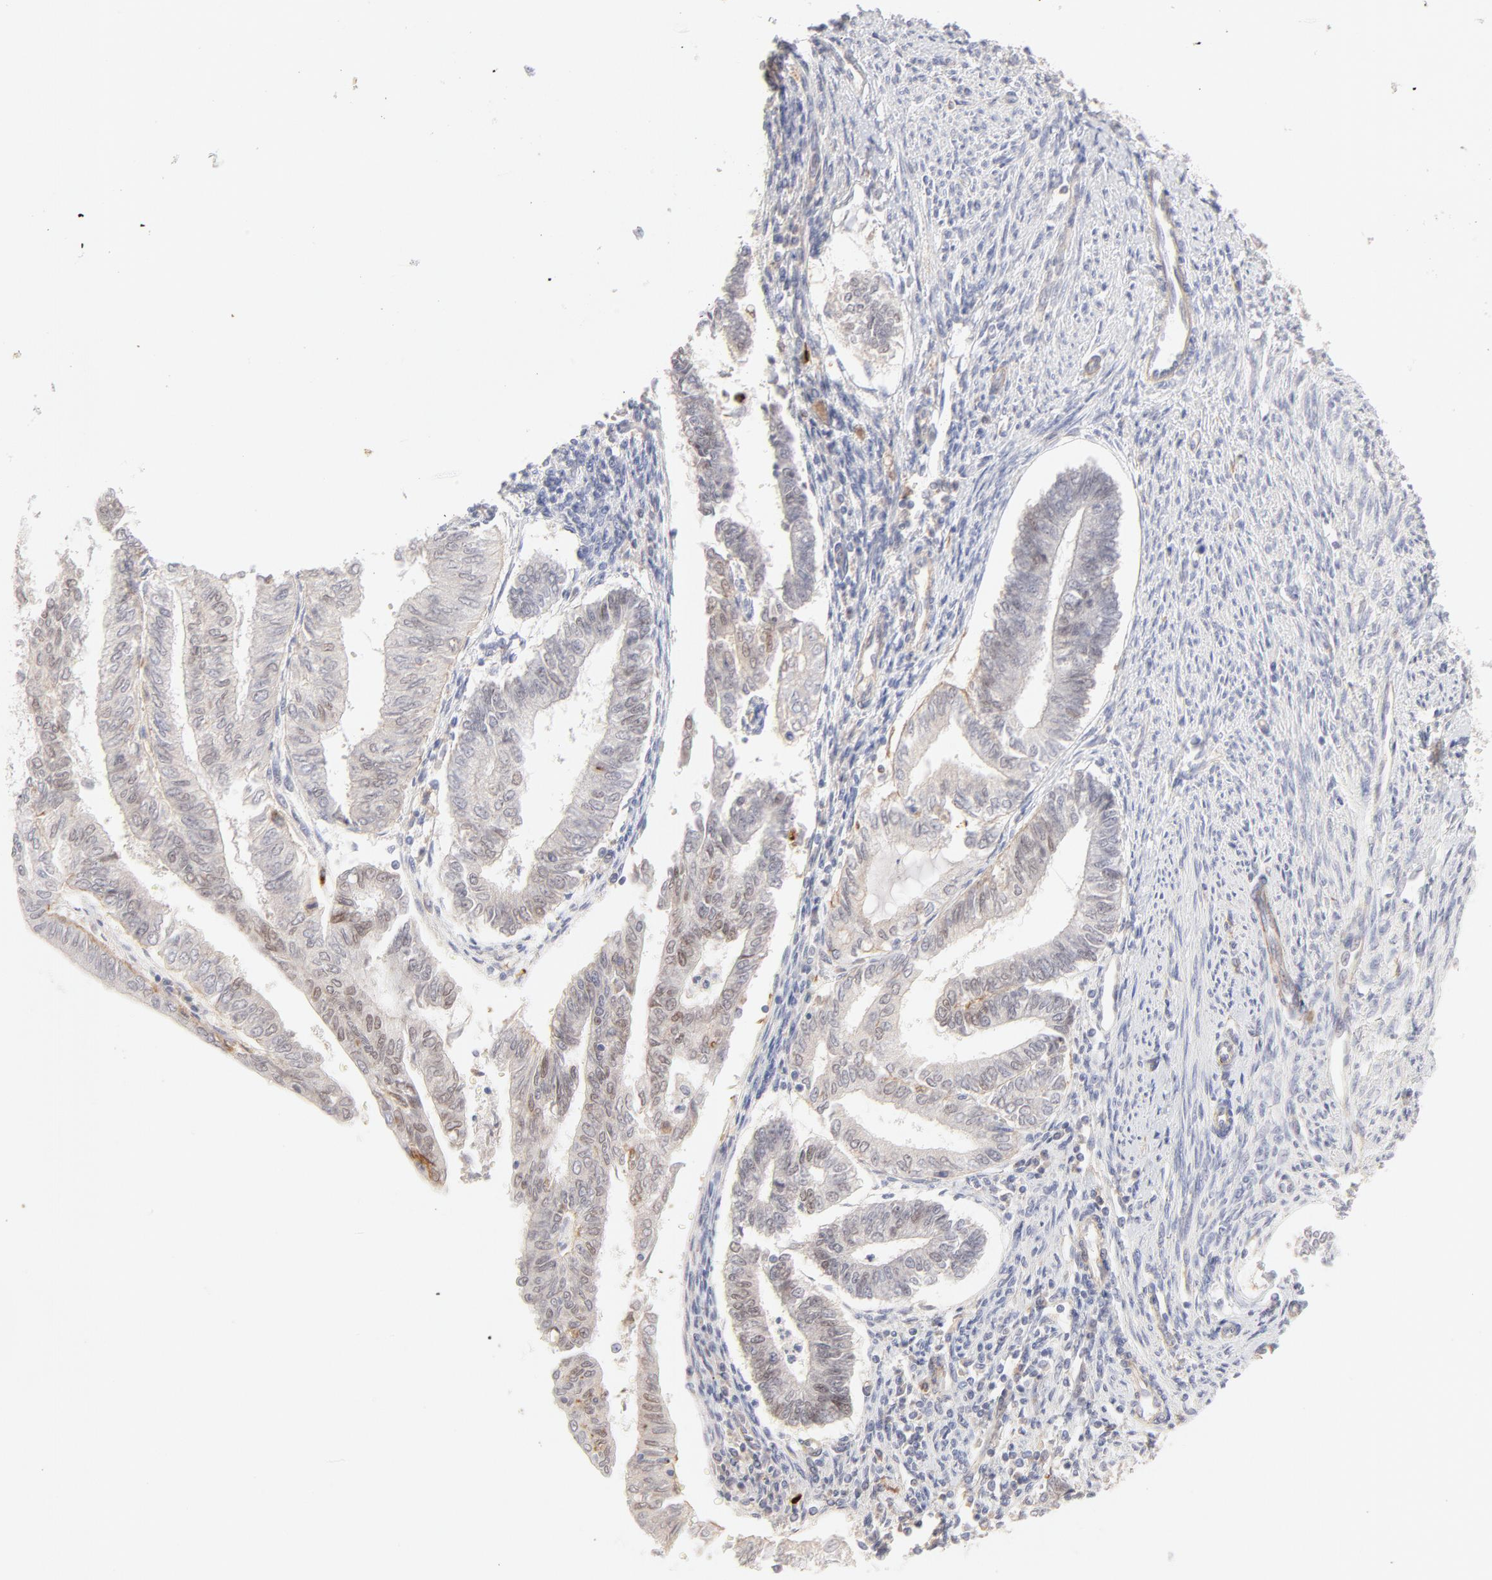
{"staining": {"intensity": "weak", "quantity": "<25%", "location": "nuclear"}, "tissue": "endometrial cancer", "cell_type": "Tumor cells", "image_type": "cancer", "snomed": [{"axis": "morphology", "description": "Adenocarcinoma, NOS"}, {"axis": "topography", "description": "Endometrium"}], "caption": "The IHC image has no significant positivity in tumor cells of endometrial adenocarcinoma tissue. Brightfield microscopy of IHC stained with DAB (brown) and hematoxylin (blue), captured at high magnification.", "gene": "ELF3", "patient": {"sex": "female", "age": 66}}